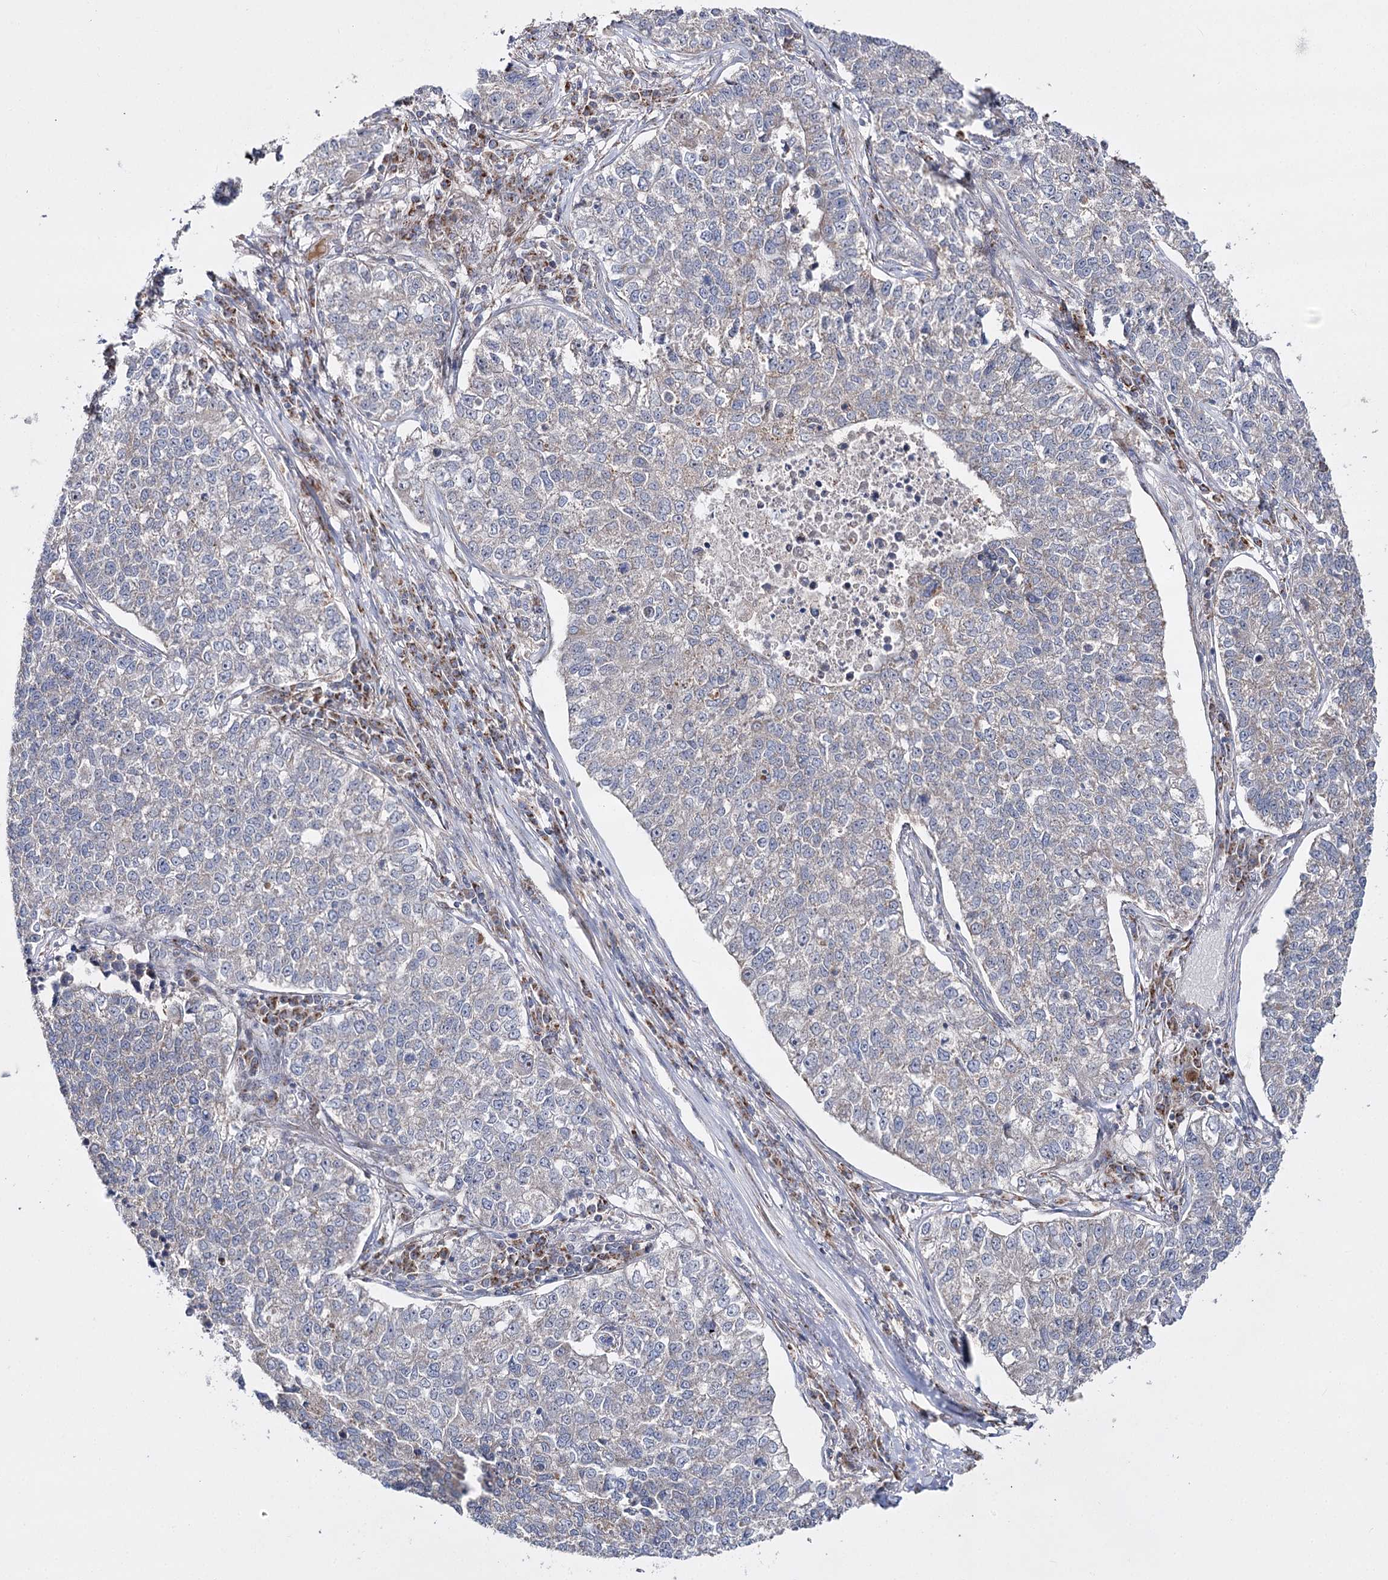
{"staining": {"intensity": "negative", "quantity": "none", "location": "none"}, "tissue": "lung cancer", "cell_type": "Tumor cells", "image_type": "cancer", "snomed": [{"axis": "morphology", "description": "Adenocarcinoma, NOS"}, {"axis": "topography", "description": "Lung"}], "caption": "Lung cancer (adenocarcinoma) was stained to show a protein in brown. There is no significant expression in tumor cells. (IHC, brightfield microscopy, high magnification).", "gene": "NADK2", "patient": {"sex": "male", "age": 49}}